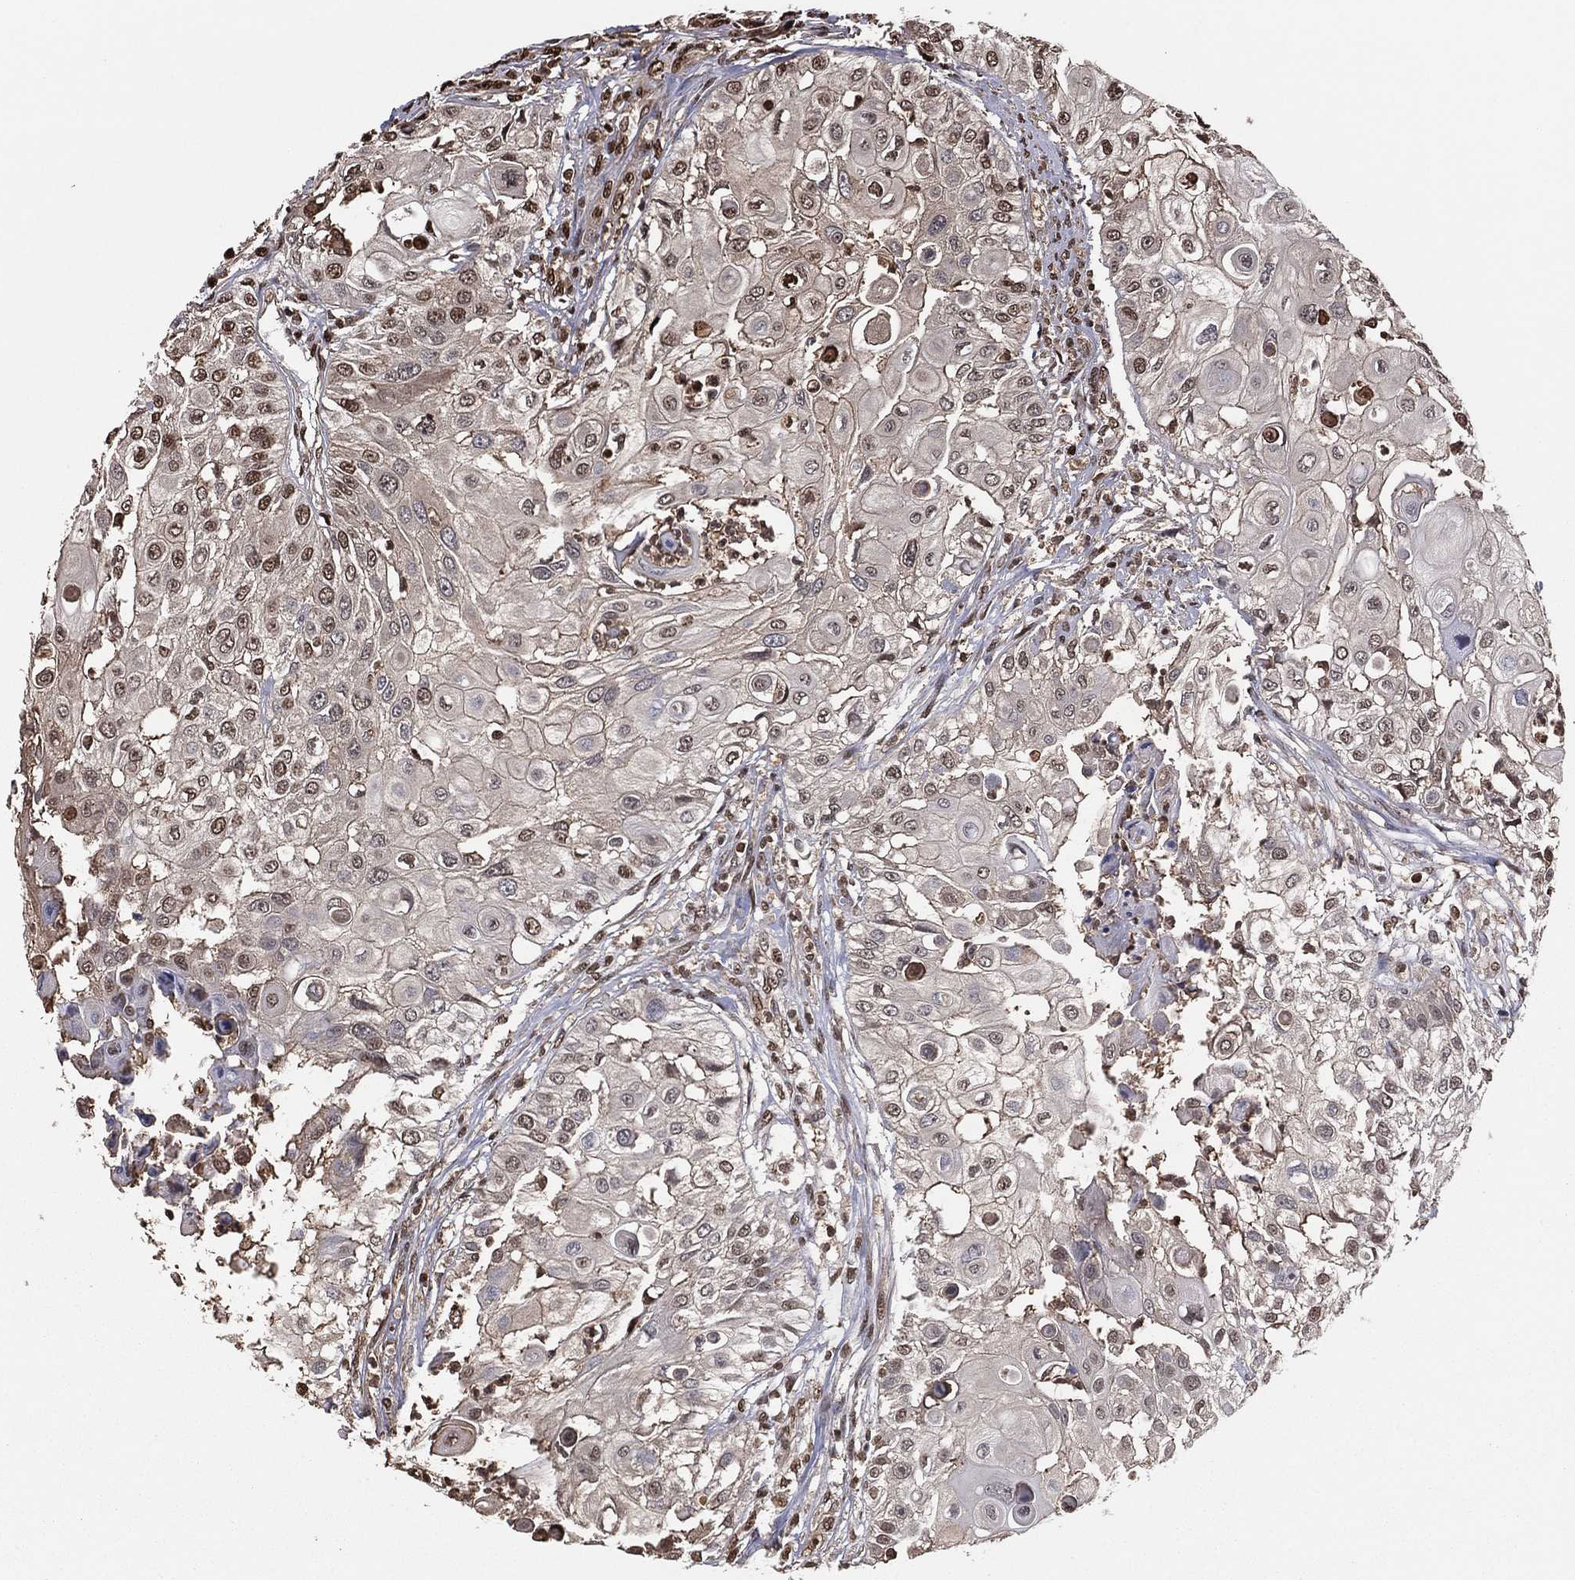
{"staining": {"intensity": "moderate", "quantity": "<25%", "location": "nuclear"}, "tissue": "urothelial cancer", "cell_type": "Tumor cells", "image_type": "cancer", "snomed": [{"axis": "morphology", "description": "Urothelial carcinoma, High grade"}, {"axis": "topography", "description": "Urinary bladder"}], "caption": "Immunohistochemistry (DAB (3,3'-diaminobenzidine)) staining of urothelial cancer shows moderate nuclear protein expression in approximately <25% of tumor cells.", "gene": "GAPDH", "patient": {"sex": "female", "age": 79}}